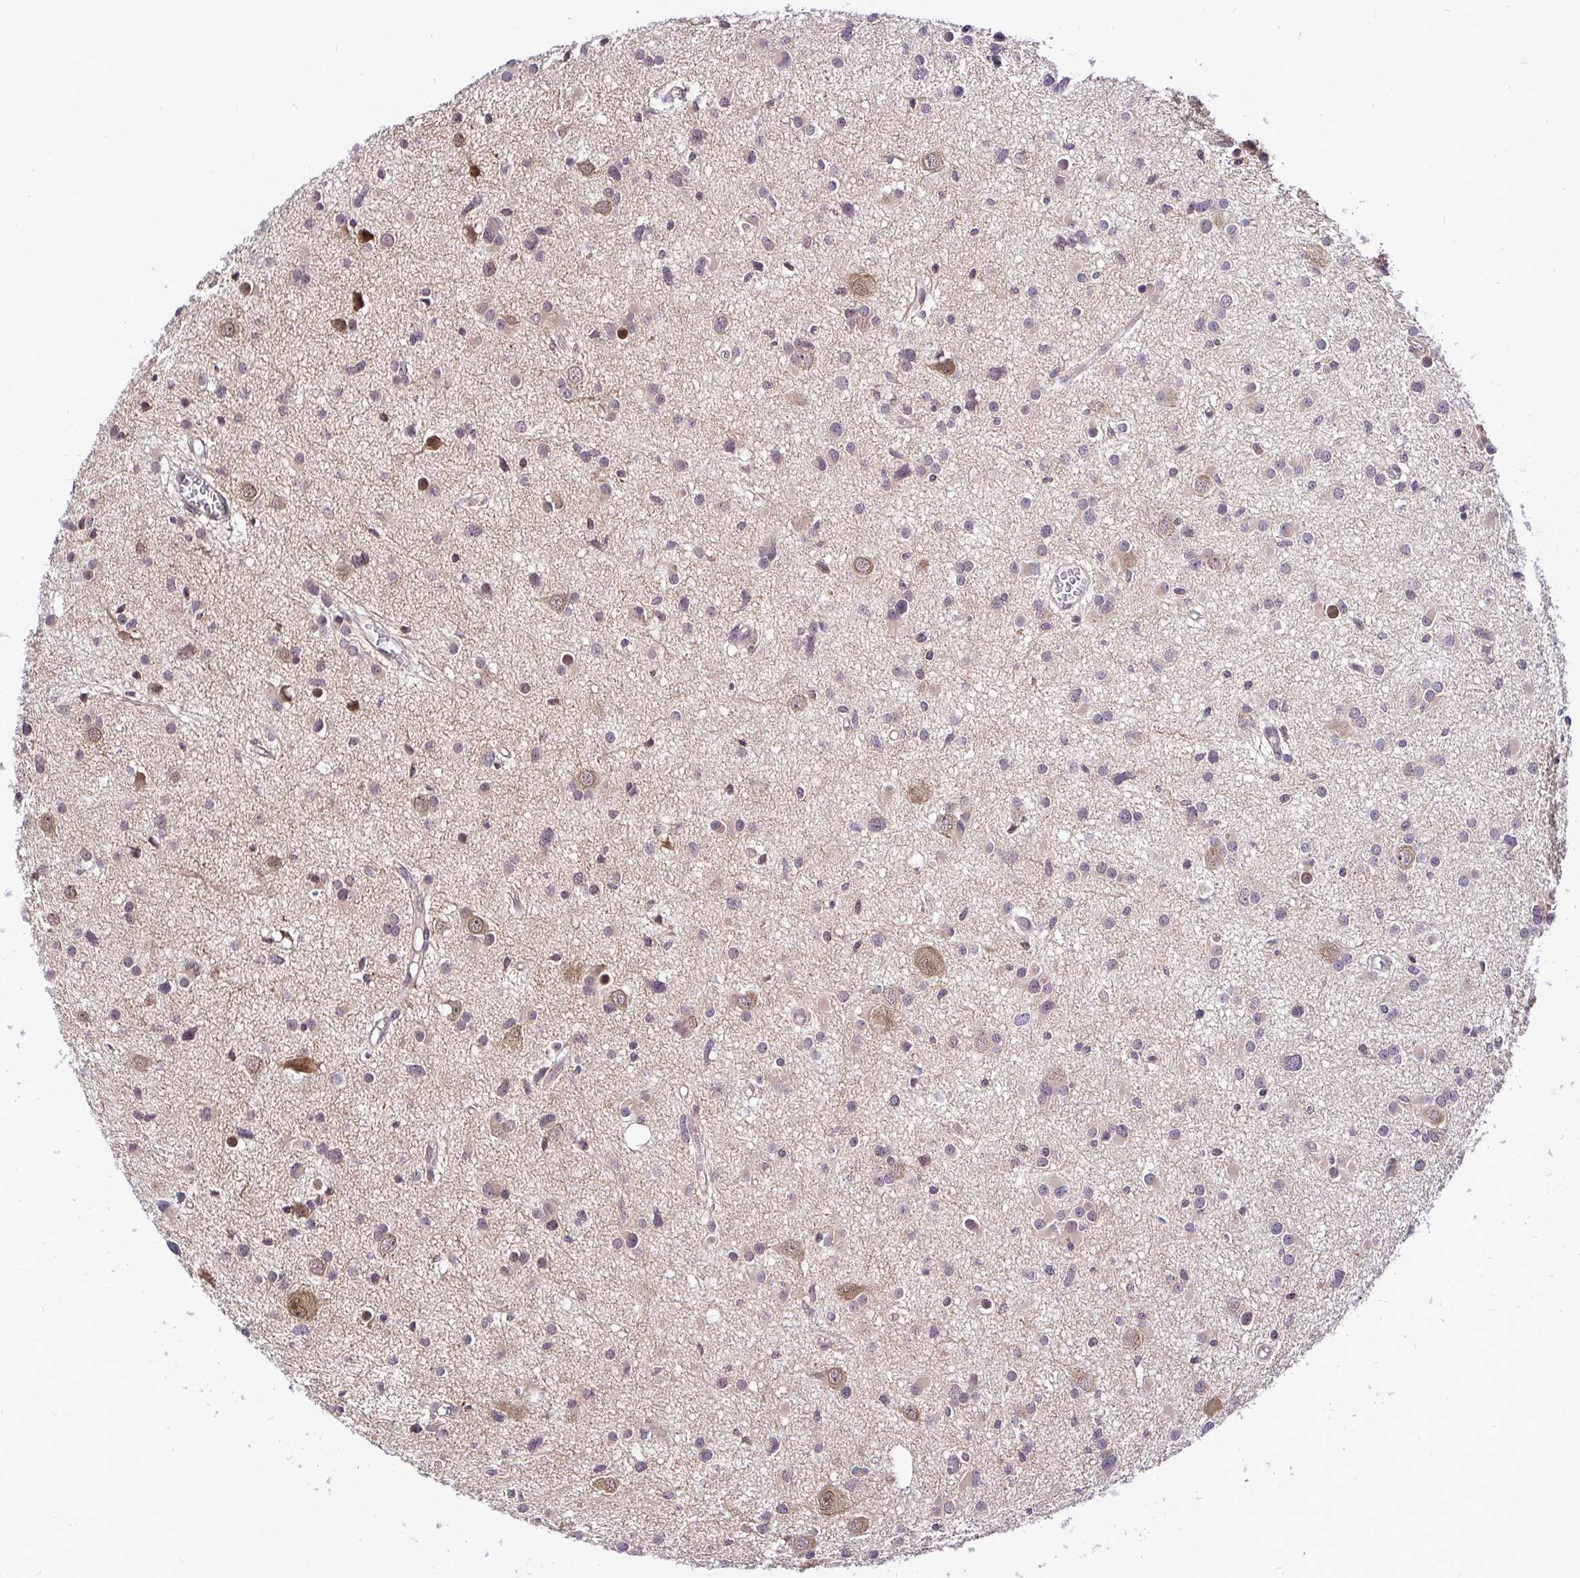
{"staining": {"intensity": "weak", "quantity": "<25%", "location": "cytoplasmic/membranous"}, "tissue": "glioma", "cell_type": "Tumor cells", "image_type": "cancer", "snomed": [{"axis": "morphology", "description": "Glioma, malignant, High grade"}, {"axis": "topography", "description": "Brain"}], "caption": "A micrograph of malignant glioma (high-grade) stained for a protein exhibits no brown staining in tumor cells.", "gene": "UBE2M", "patient": {"sex": "male", "age": 54}}